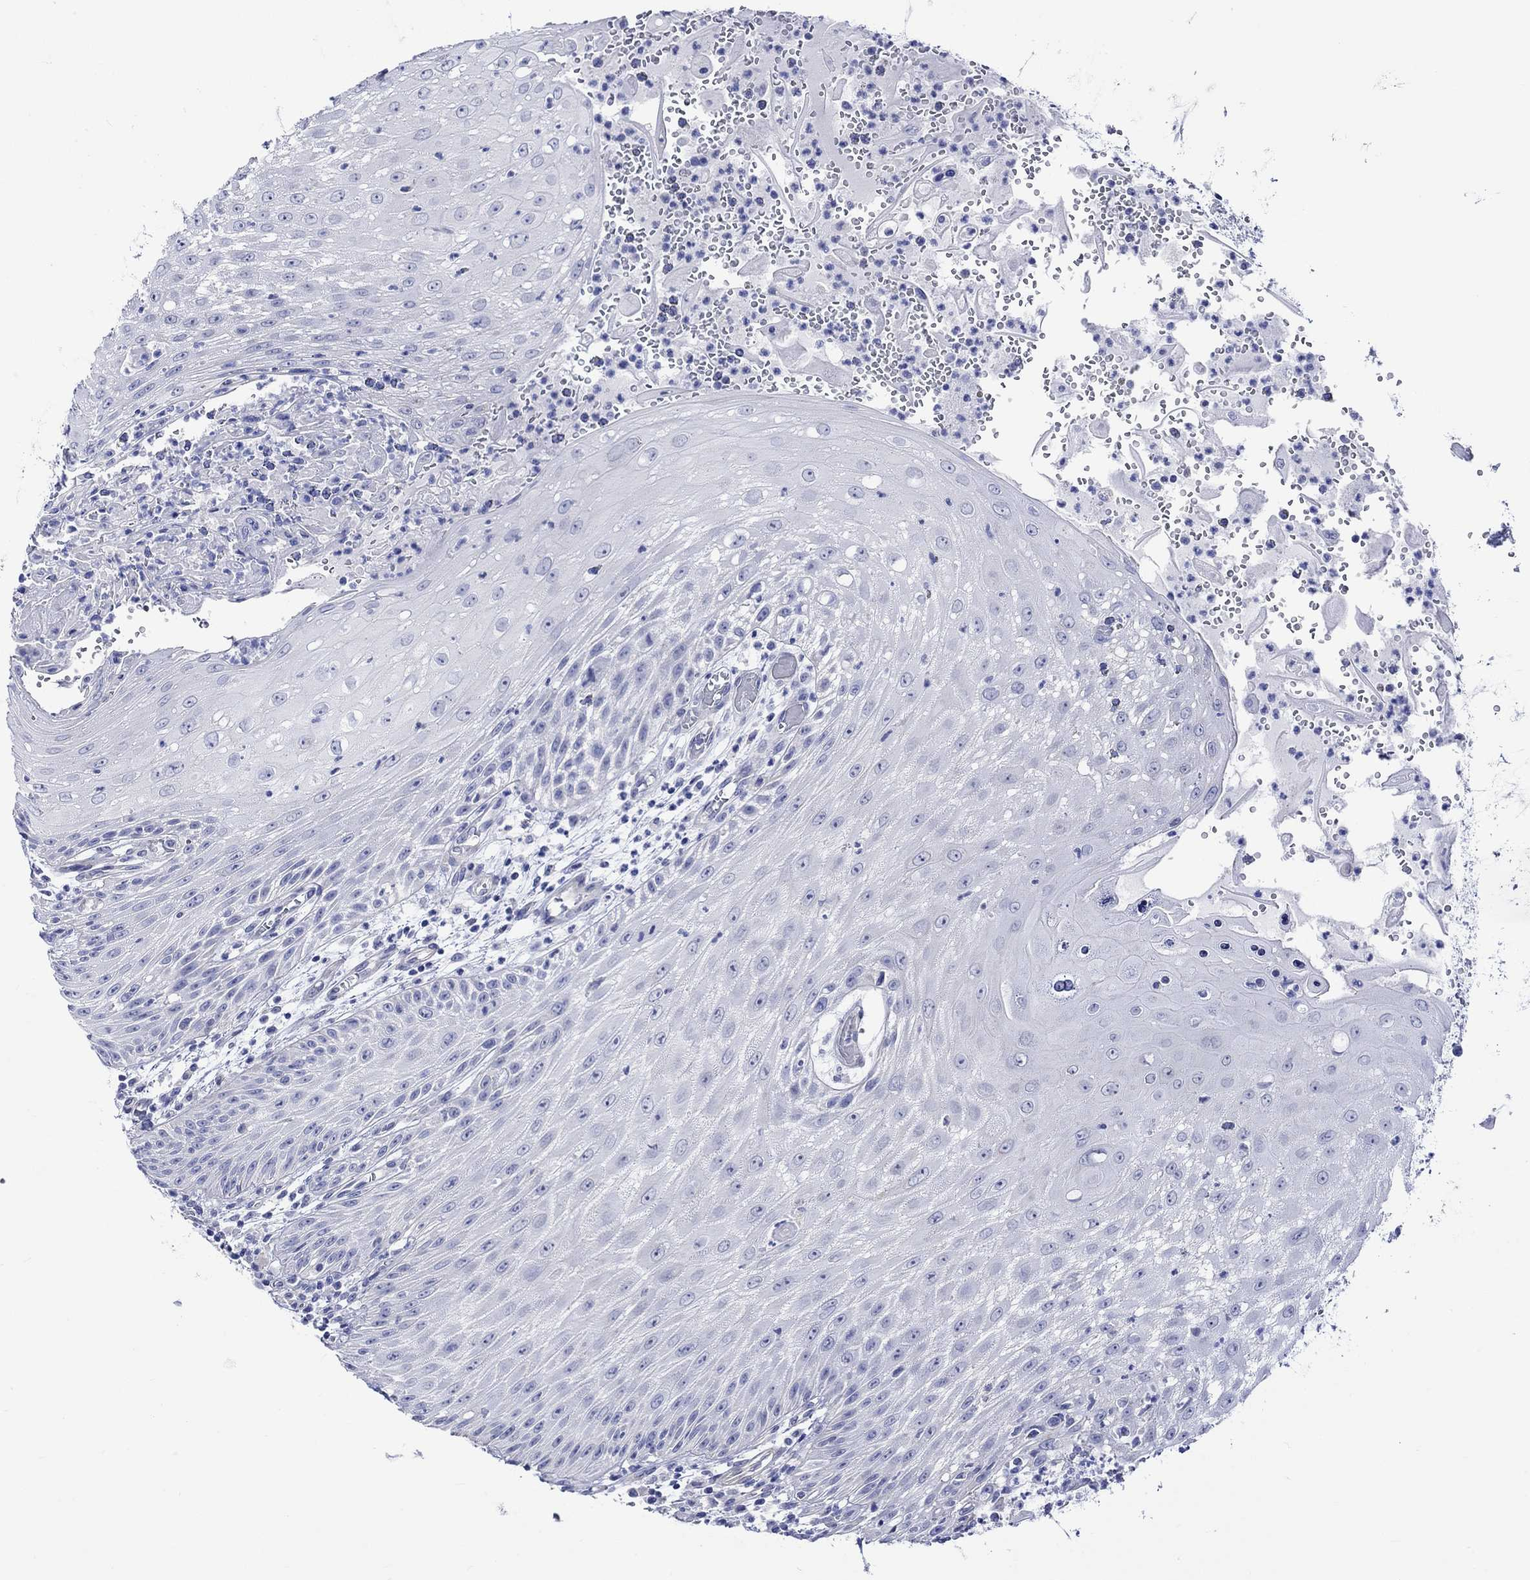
{"staining": {"intensity": "negative", "quantity": "none", "location": "none"}, "tissue": "head and neck cancer", "cell_type": "Tumor cells", "image_type": "cancer", "snomed": [{"axis": "morphology", "description": "Squamous cell carcinoma, NOS"}, {"axis": "topography", "description": "Oral tissue"}, {"axis": "topography", "description": "Head-Neck"}], "caption": "Immunohistochemical staining of head and neck cancer displays no significant staining in tumor cells.", "gene": "HARBI1", "patient": {"sex": "male", "age": 58}}